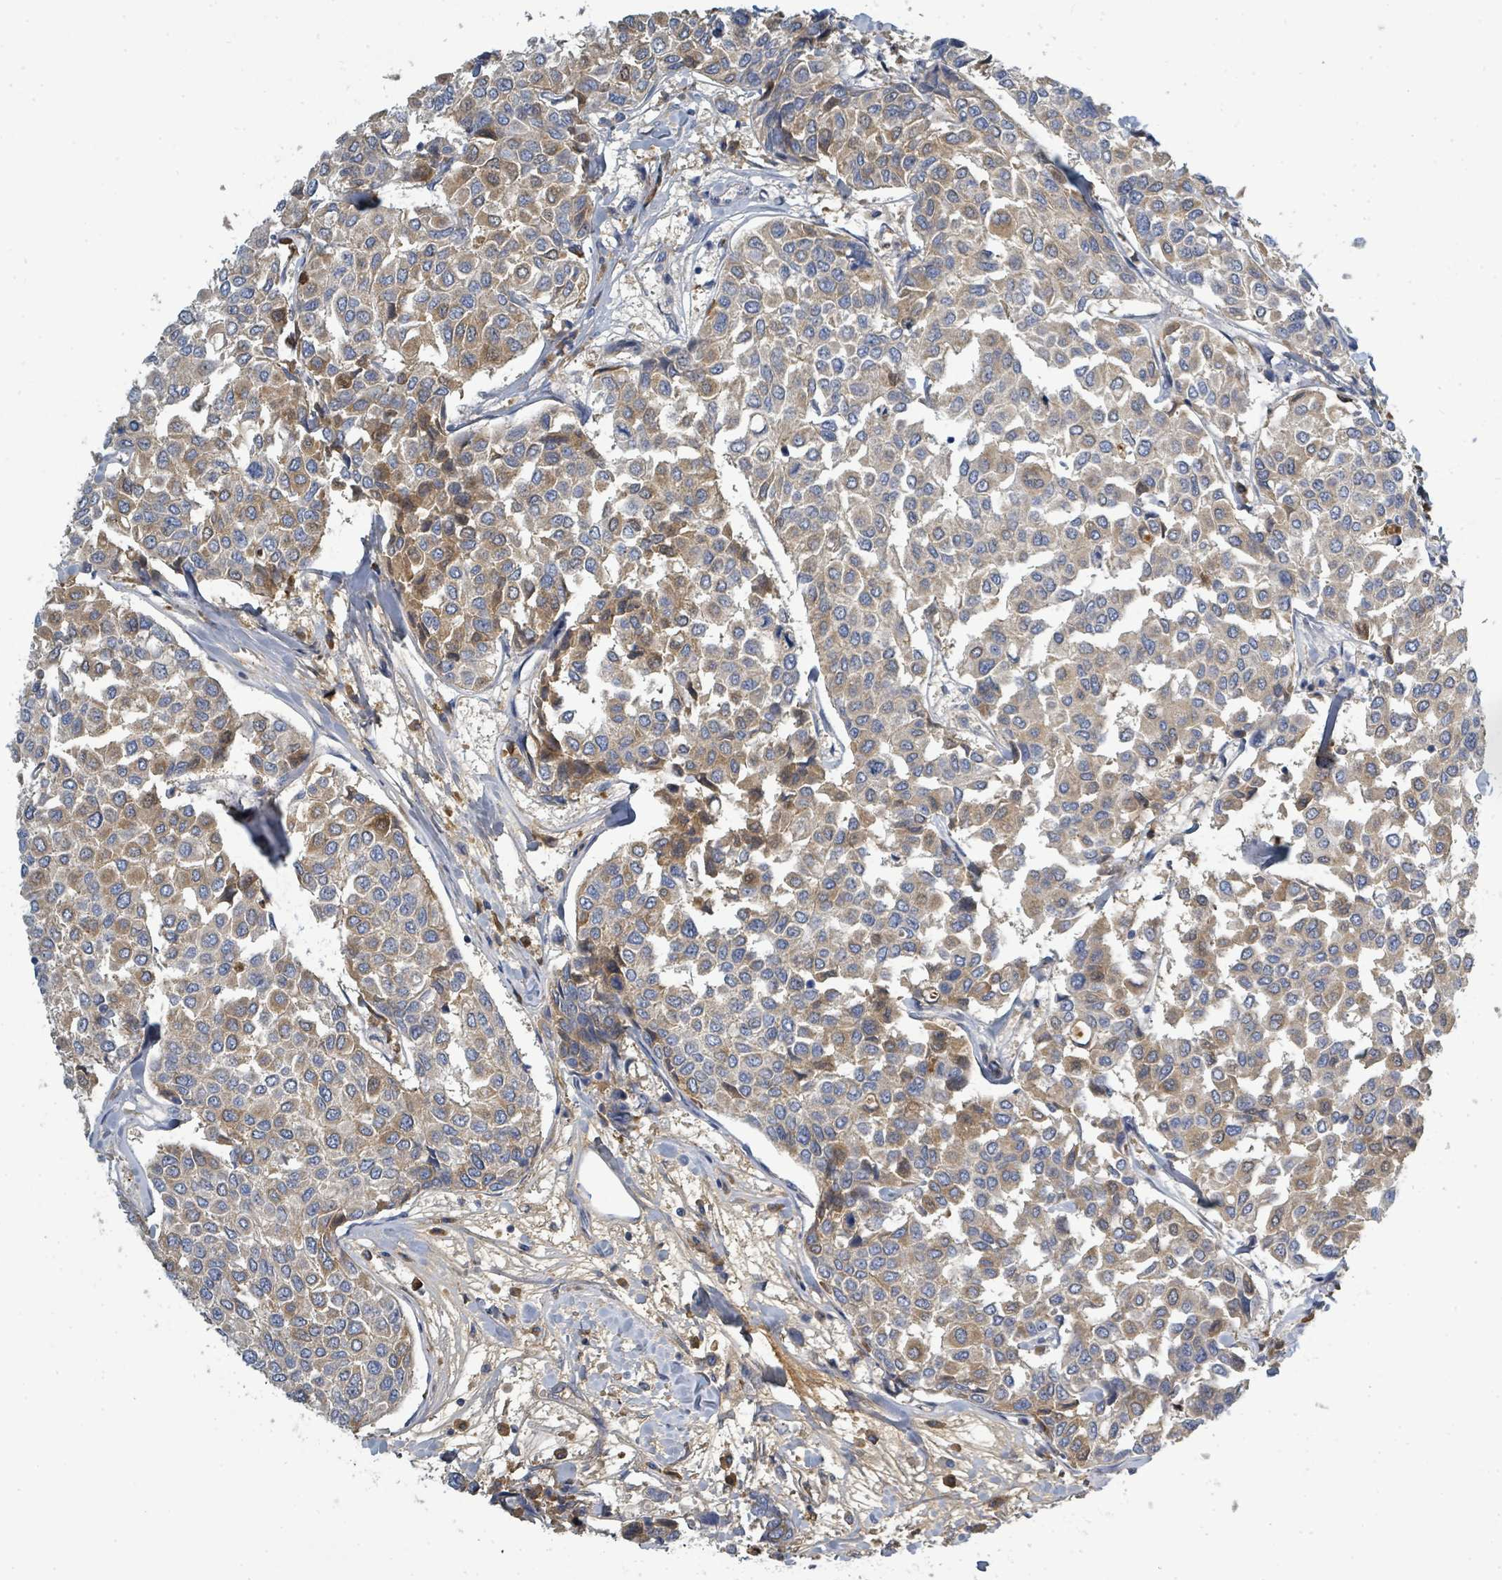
{"staining": {"intensity": "moderate", "quantity": ">75%", "location": "cytoplasmic/membranous"}, "tissue": "breast cancer", "cell_type": "Tumor cells", "image_type": "cancer", "snomed": [{"axis": "morphology", "description": "Duct carcinoma"}, {"axis": "topography", "description": "Breast"}], "caption": "A high-resolution photomicrograph shows IHC staining of breast cancer (infiltrating ductal carcinoma), which displays moderate cytoplasmic/membranous staining in about >75% of tumor cells. (IHC, brightfield microscopy, high magnification).", "gene": "SLC25A23", "patient": {"sex": "female", "age": 55}}